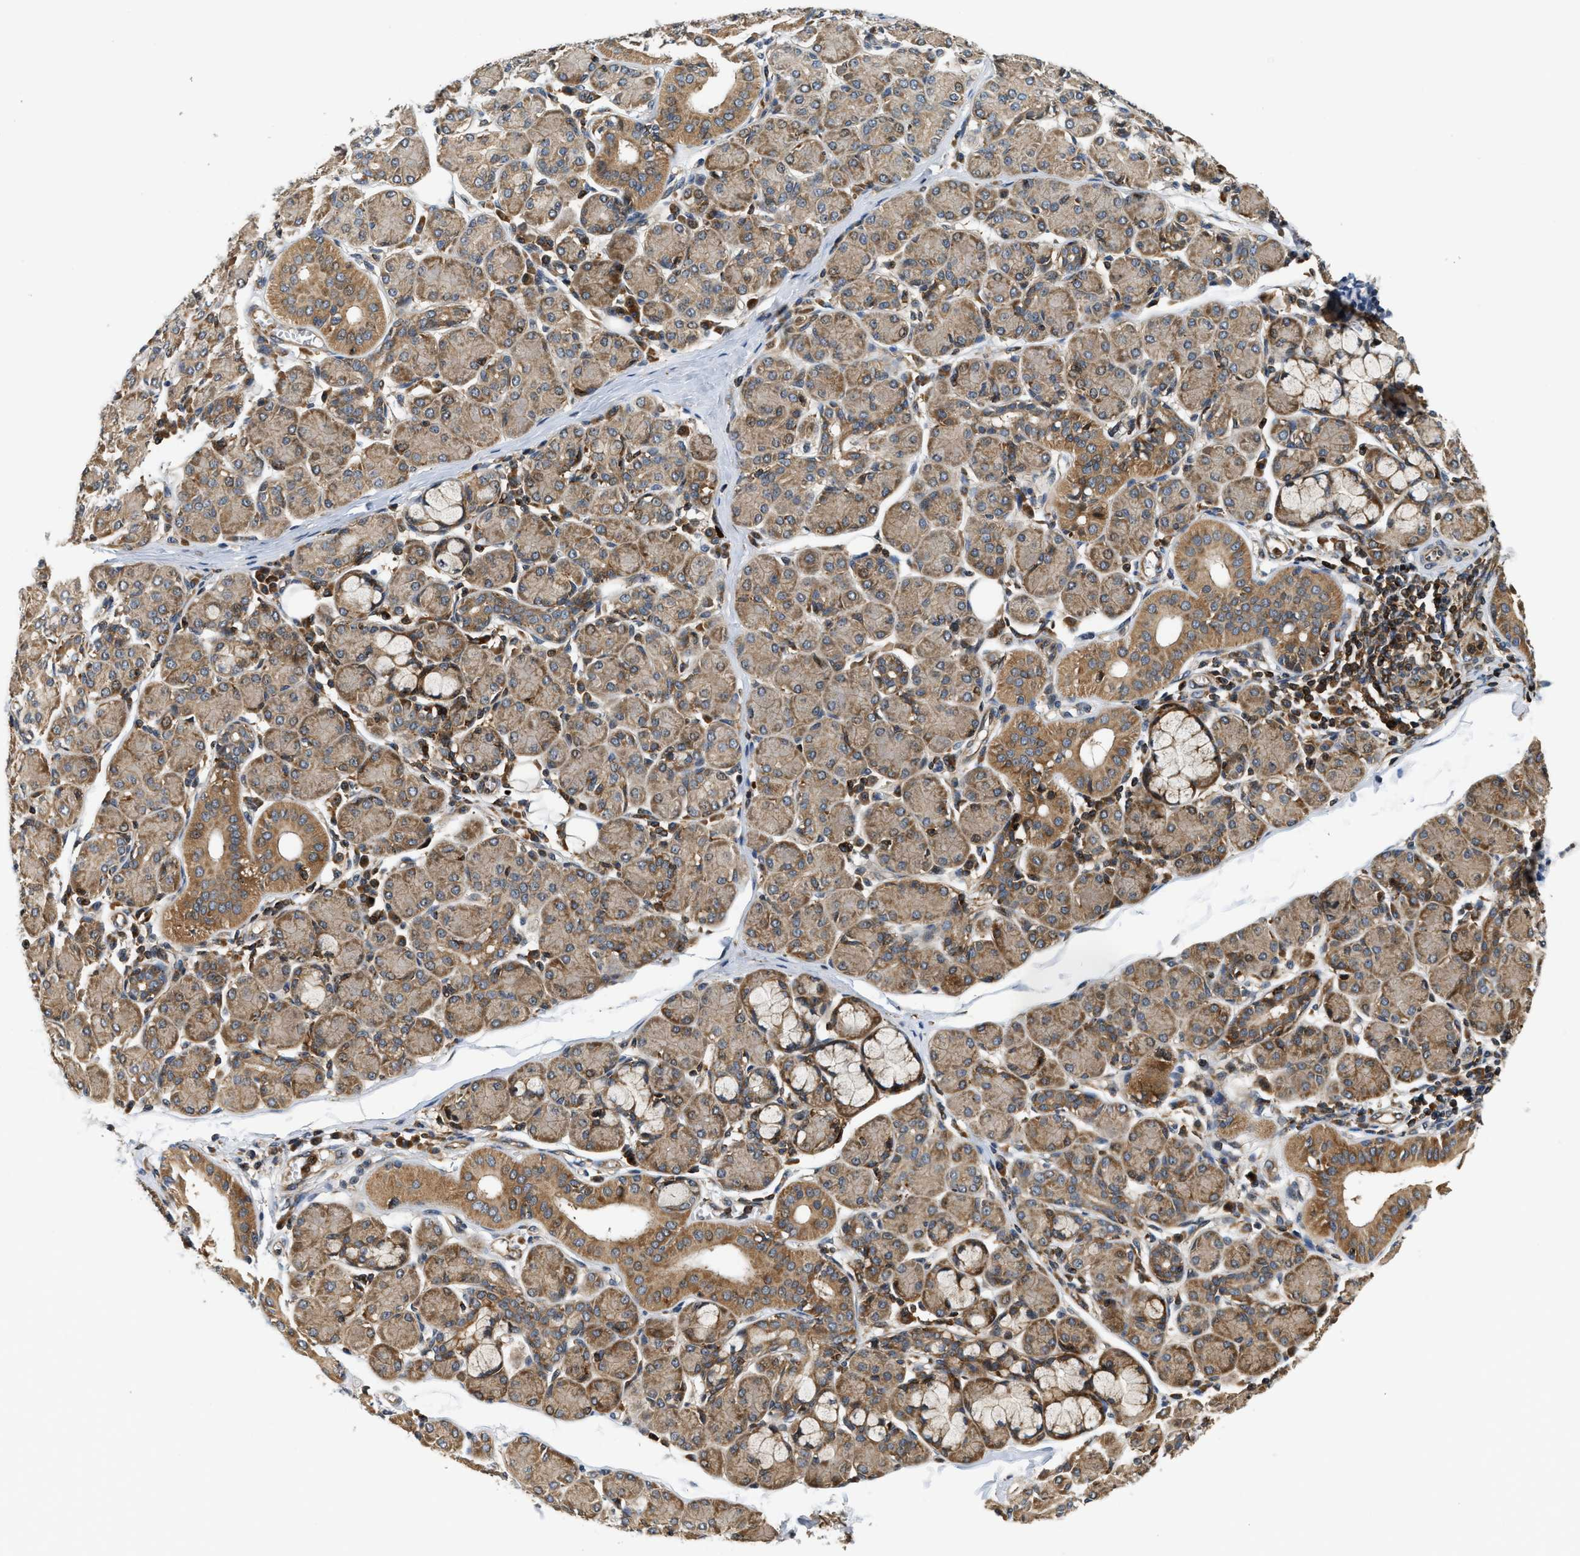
{"staining": {"intensity": "moderate", "quantity": ">75%", "location": "cytoplasmic/membranous"}, "tissue": "salivary gland", "cell_type": "Glandular cells", "image_type": "normal", "snomed": [{"axis": "morphology", "description": "Normal tissue, NOS"}, {"axis": "morphology", "description": "Inflammation, NOS"}, {"axis": "topography", "description": "Lymph node"}, {"axis": "topography", "description": "Salivary gland"}], "caption": "Immunohistochemical staining of unremarkable salivary gland shows moderate cytoplasmic/membranous protein positivity in about >75% of glandular cells. (Brightfield microscopy of DAB IHC at high magnification).", "gene": "SNX5", "patient": {"sex": "male", "age": 3}}